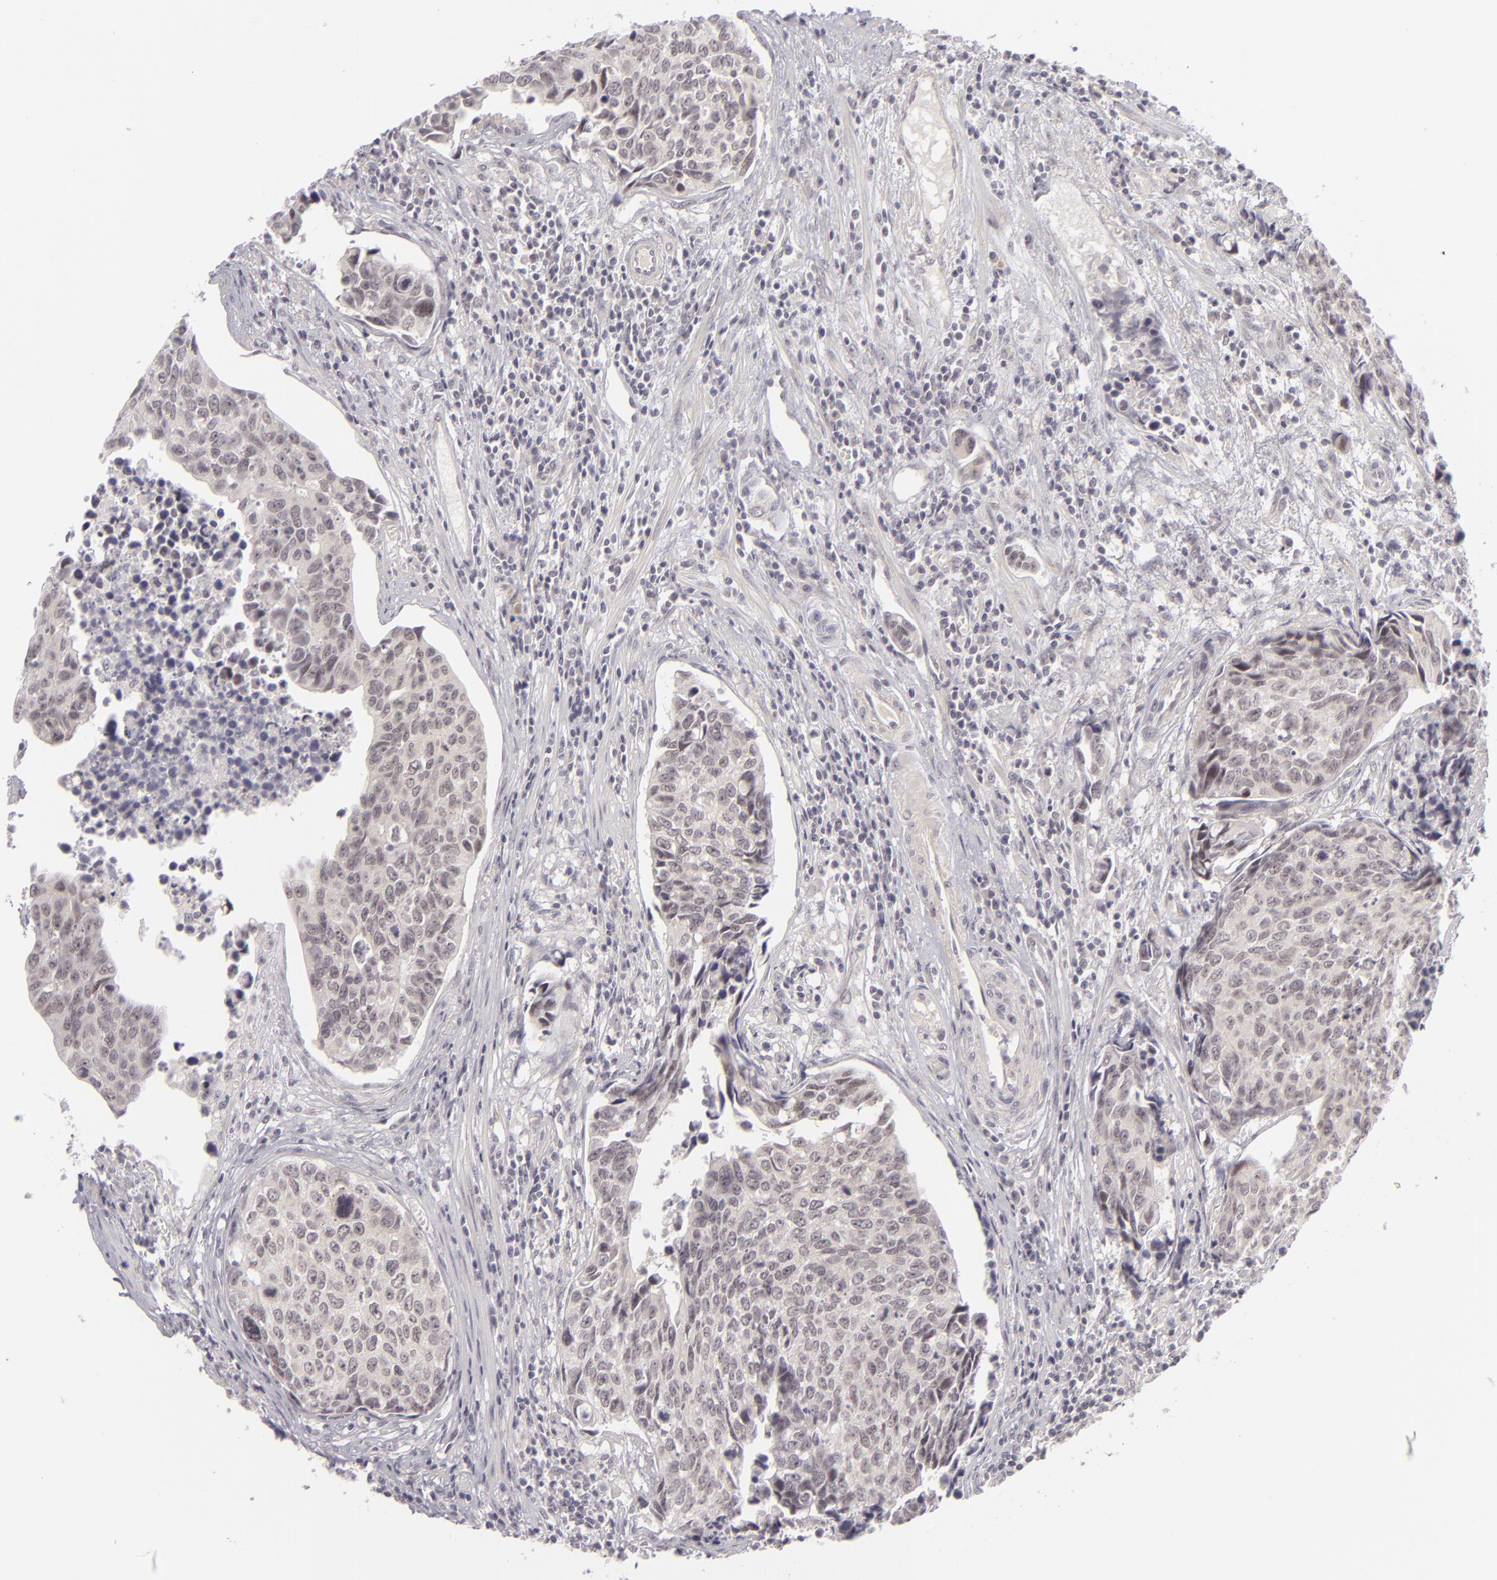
{"staining": {"intensity": "negative", "quantity": "none", "location": "none"}, "tissue": "urothelial cancer", "cell_type": "Tumor cells", "image_type": "cancer", "snomed": [{"axis": "morphology", "description": "Urothelial carcinoma, High grade"}, {"axis": "topography", "description": "Urinary bladder"}], "caption": "A micrograph of urothelial carcinoma (high-grade) stained for a protein exhibits no brown staining in tumor cells. (Brightfield microscopy of DAB (3,3'-diaminobenzidine) IHC at high magnification).", "gene": "DLG3", "patient": {"sex": "male", "age": 81}}